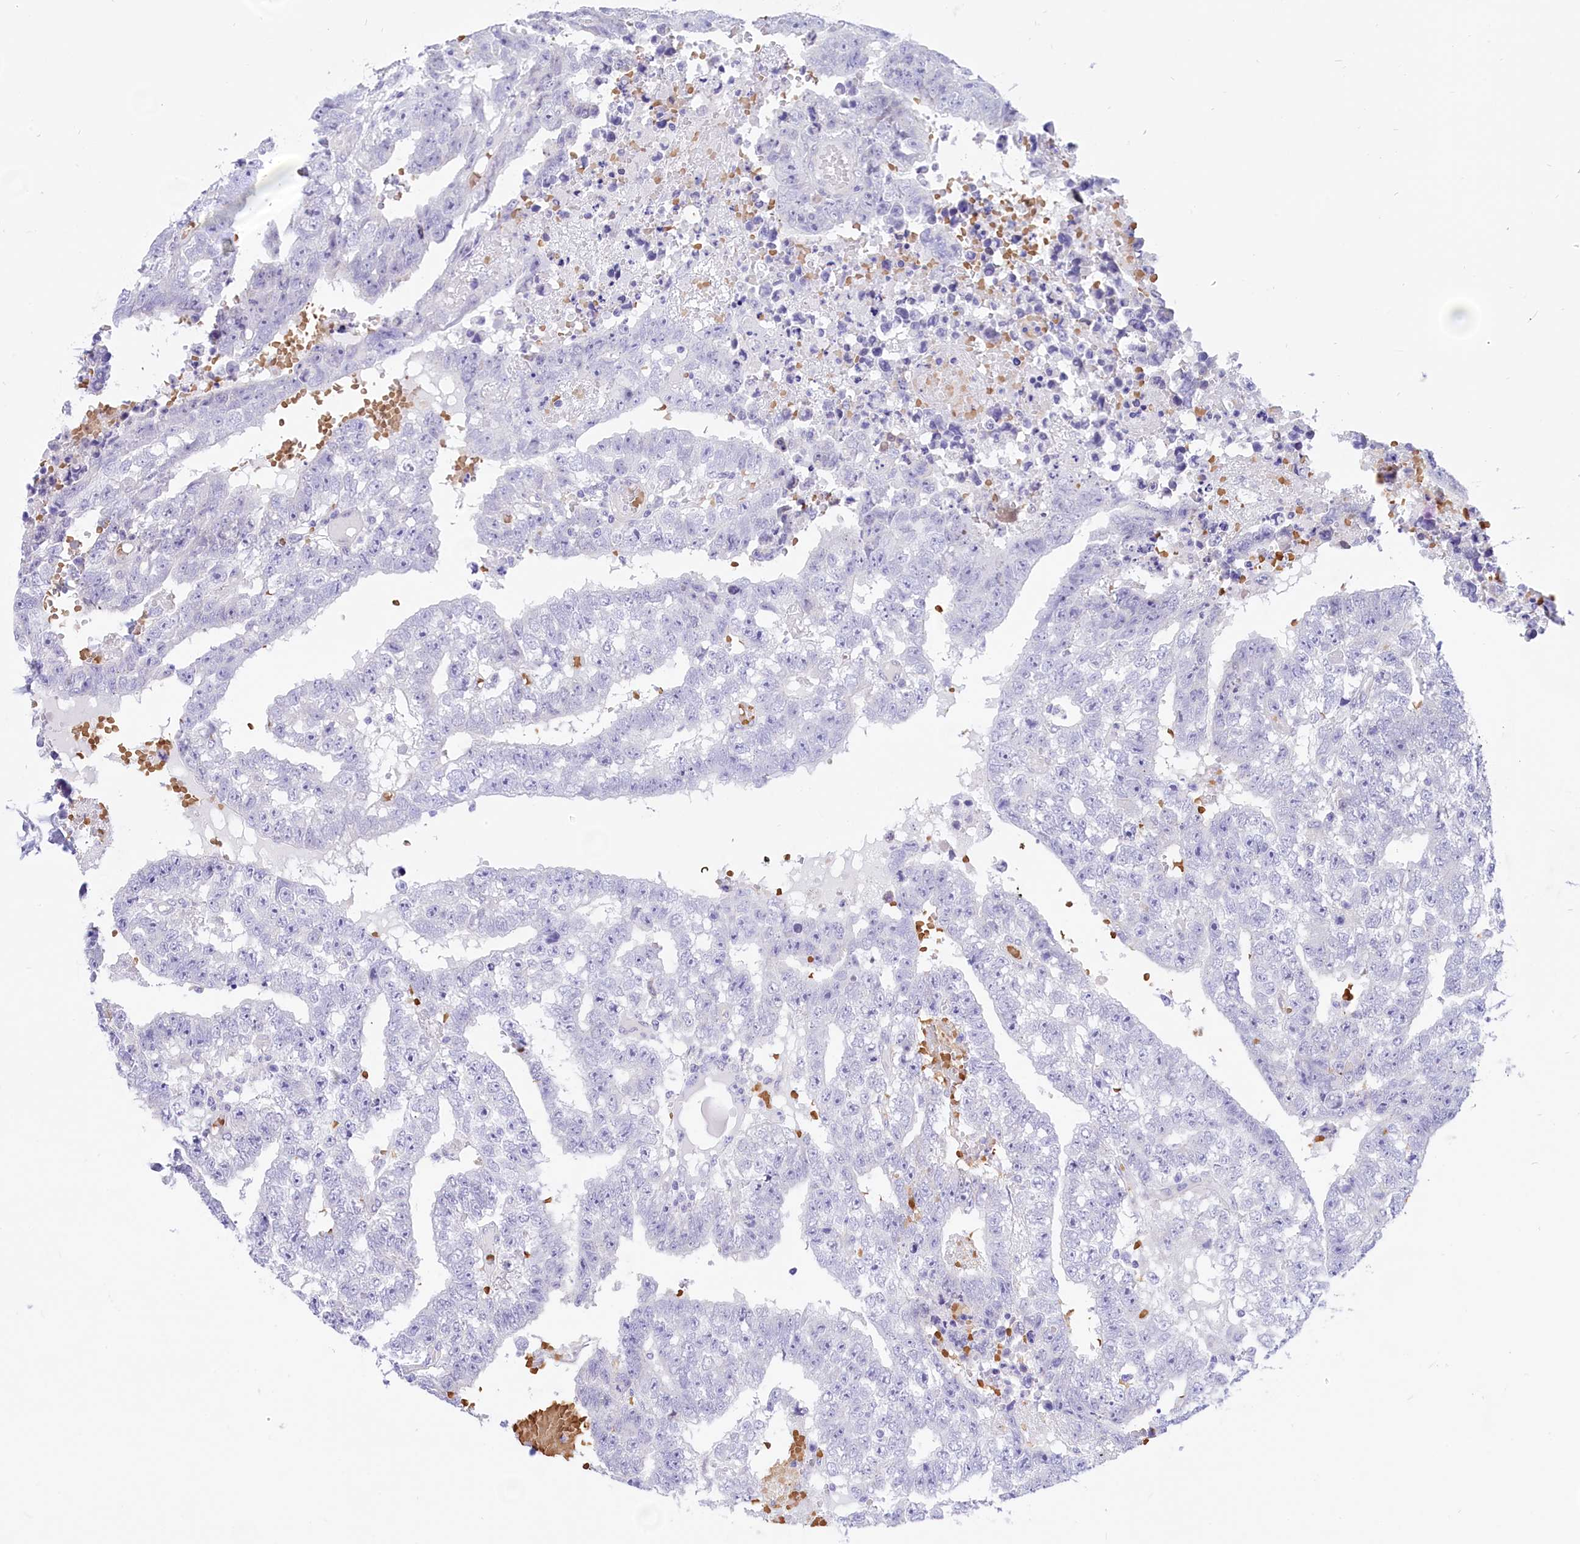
{"staining": {"intensity": "negative", "quantity": "none", "location": "none"}, "tissue": "testis cancer", "cell_type": "Tumor cells", "image_type": "cancer", "snomed": [{"axis": "morphology", "description": "Carcinoma, Embryonal, NOS"}, {"axis": "topography", "description": "Testis"}], "caption": "An IHC image of embryonal carcinoma (testis) is shown. There is no staining in tumor cells of embryonal carcinoma (testis).", "gene": "DCAF16", "patient": {"sex": "male", "age": 25}}